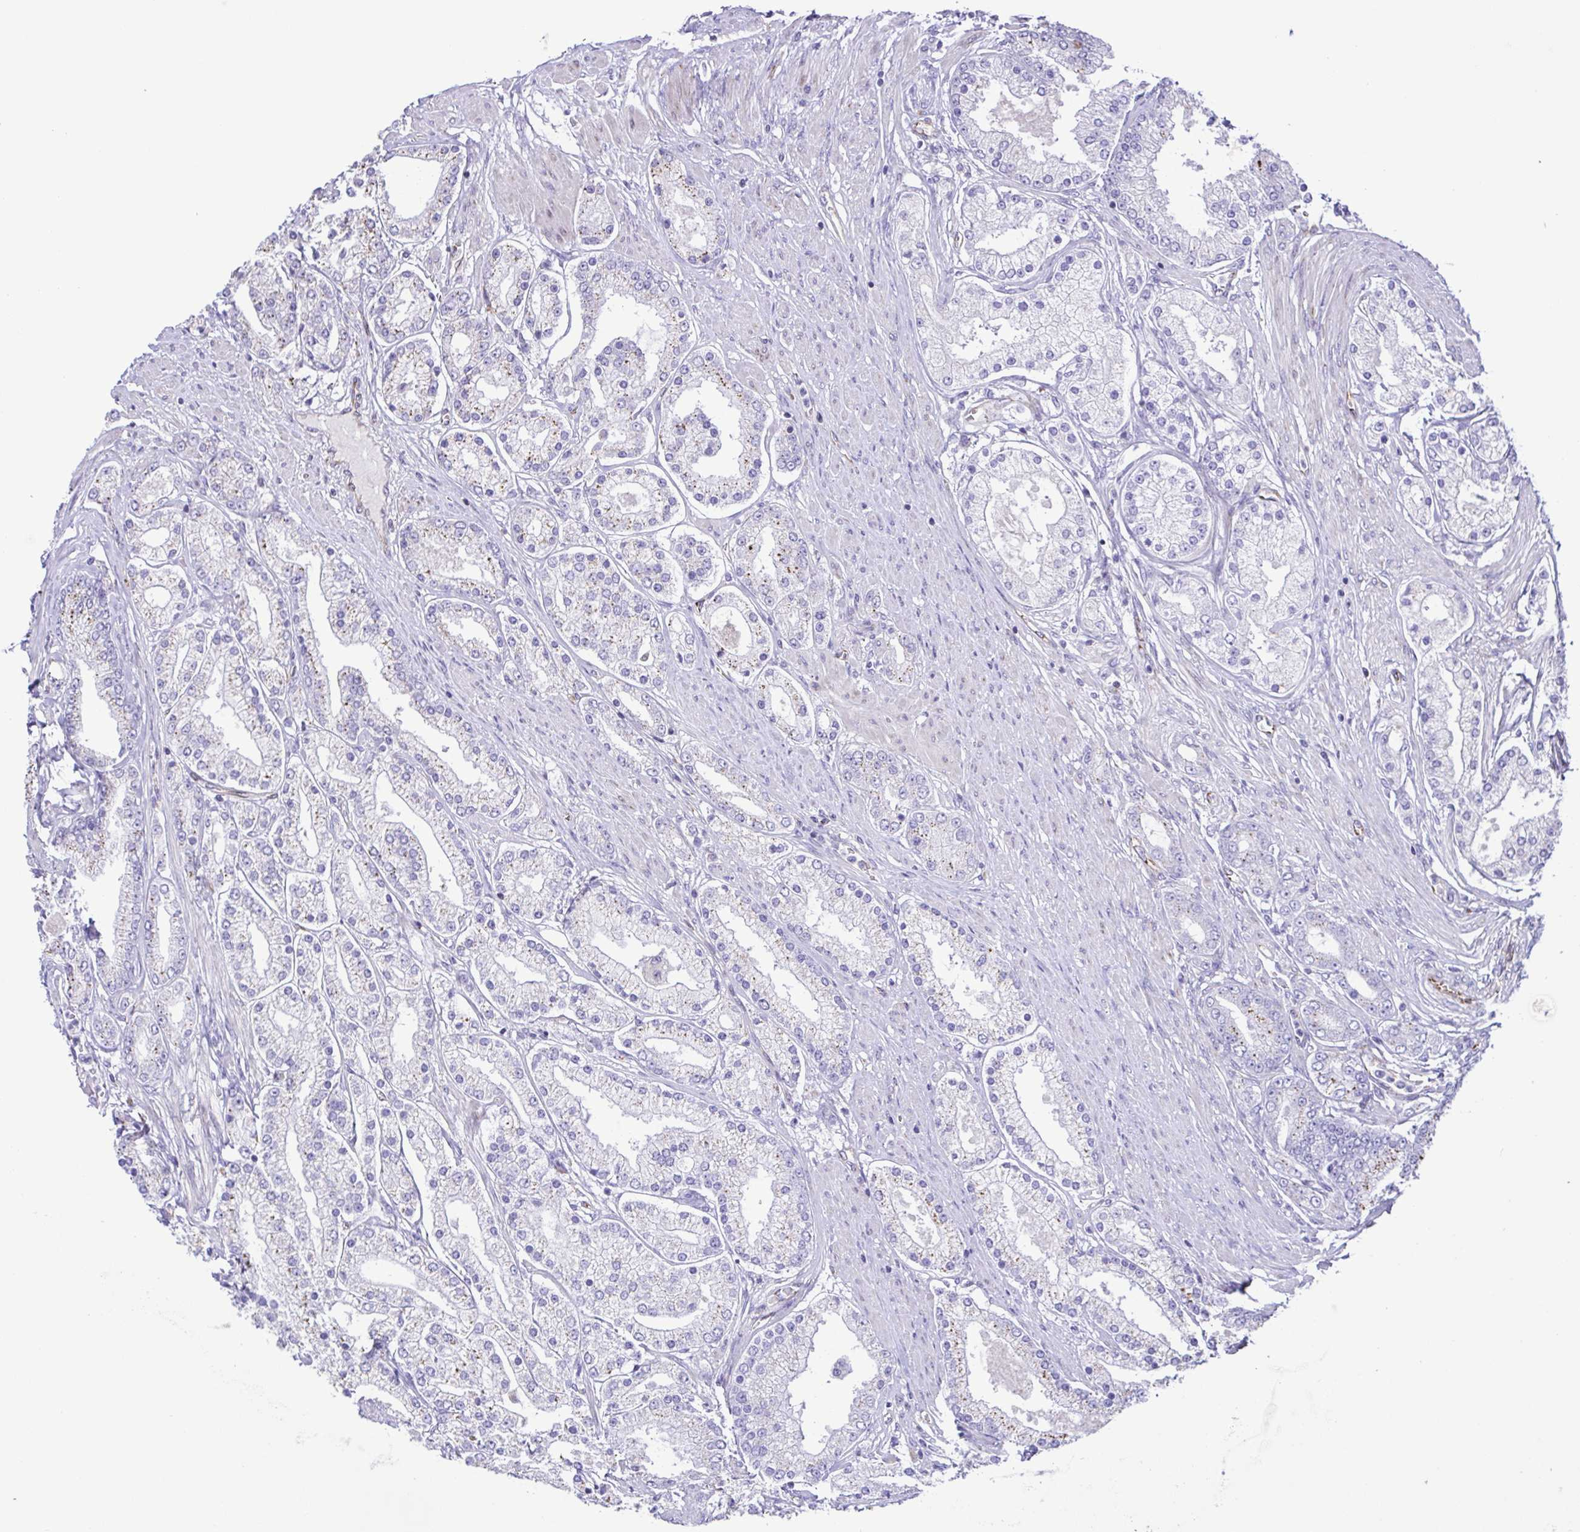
{"staining": {"intensity": "negative", "quantity": "none", "location": "none"}, "tissue": "prostate cancer", "cell_type": "Tumor cells", "image_type": "cancer", "snomed": [{"axis": "morphology", "description": "Adenocarcinoma, High grade"}, {"axis": "topography", "description": "Prostate"}], "caption": "Tumor cells are negative for protein expression in human prostate cancer.", "gene": "FLT1", "patient": {"sex": "male", "age": 67}}